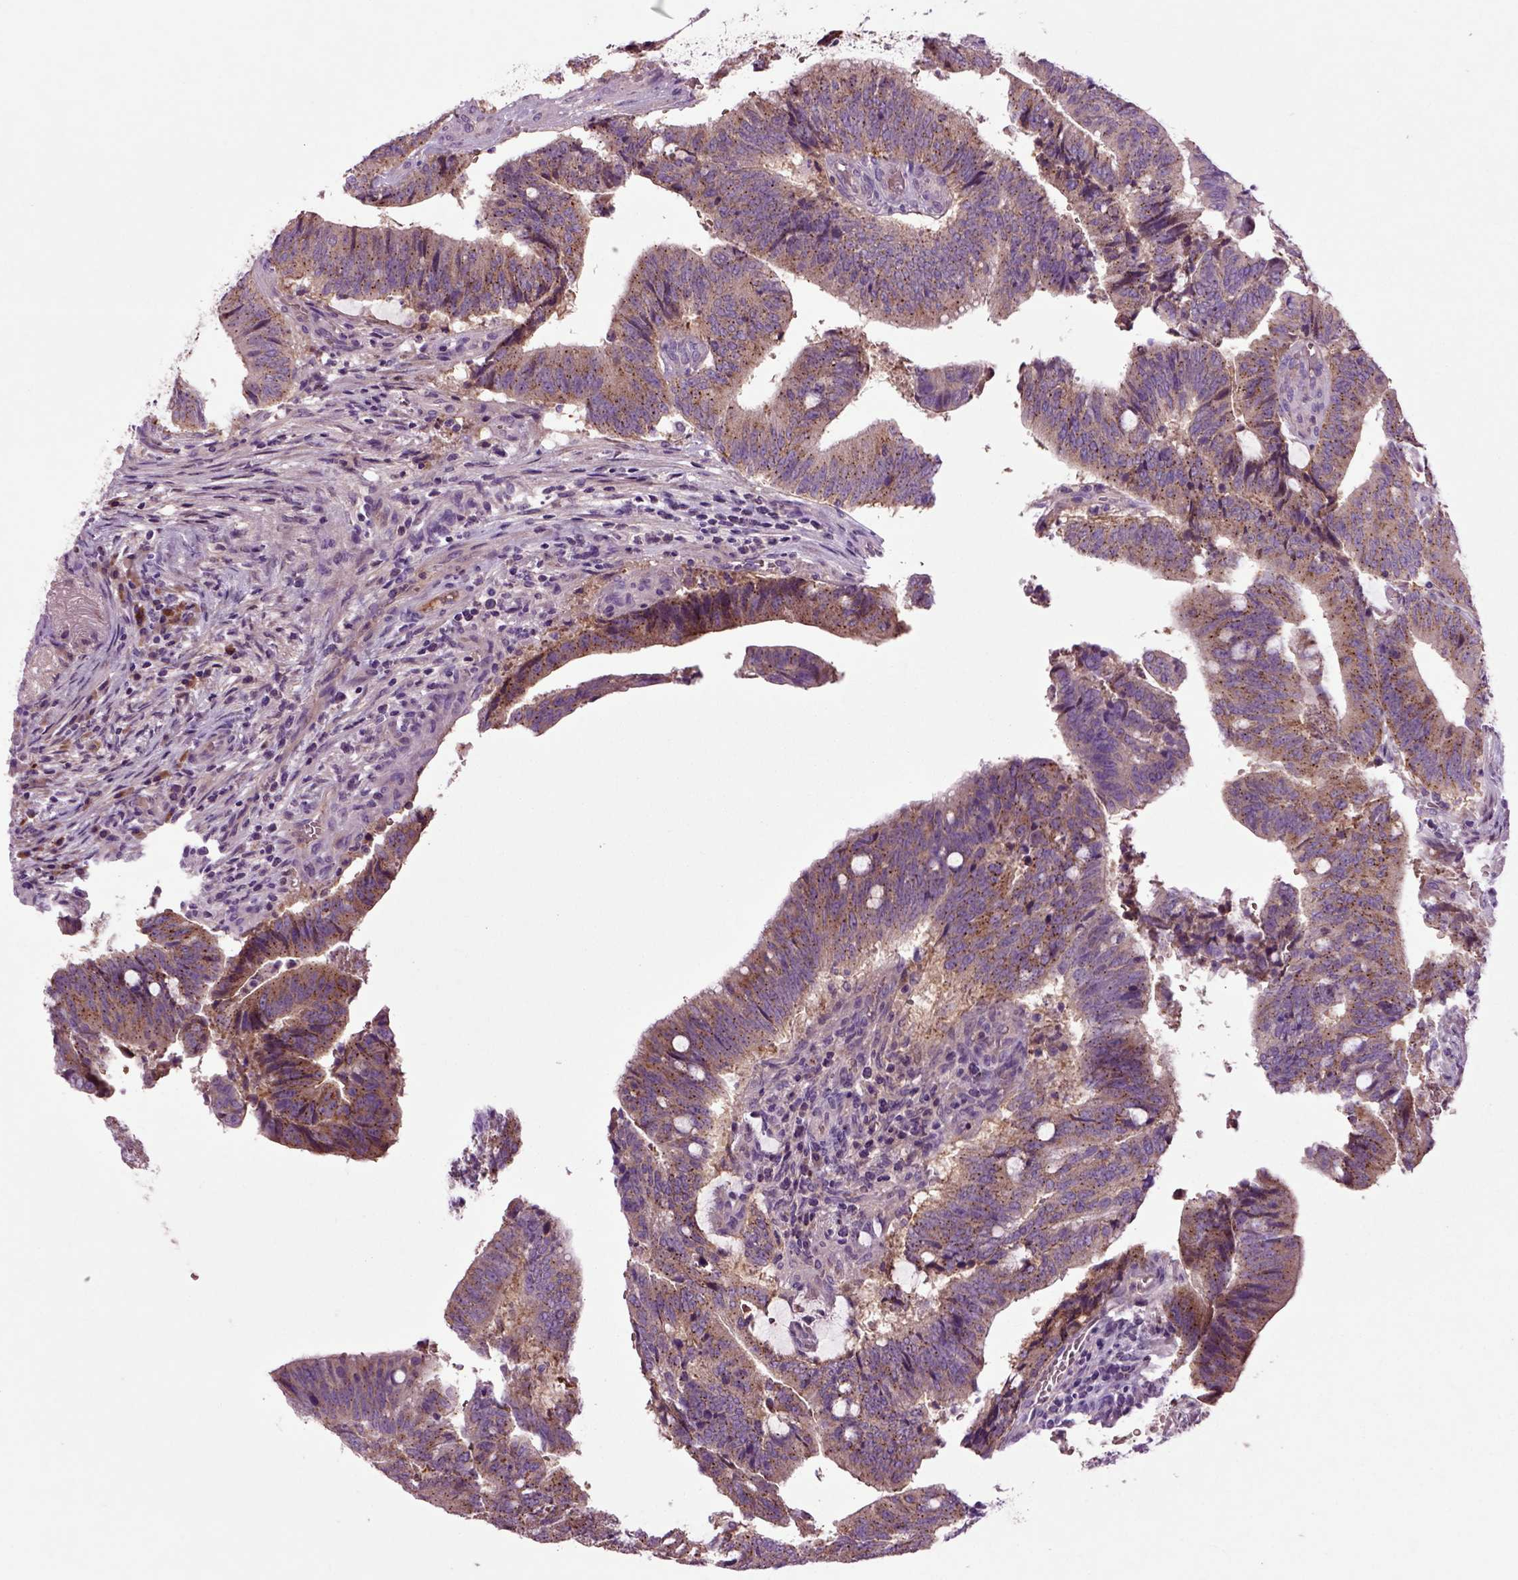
{"staining": {"intensity": "moderate", "quantity": "25%-75%", "location": "cytoplasmic/membranous"}, "tissue": "colorectal cancer", "cell_type": "Tumor cells", "image_type": "cancer", "snomed": [{"axis": "morphology", "description": "Adenocarcinoma, NOS"}, {"axis": "topography", "description": "Colon"}], "caption": "Immunohistochemistry (IHC) micrograph of neoplastic tissue: colorectal adenocarcinoma stained using IHC exhibits medium levels of moderate protein expression localized specifically in the cytoplasmic/membranous of tumor cells, appearing as a cytoplasmic/membranous brown color.", "gene": "SPON1", "patient": {"sex": "female", "age": 43}}